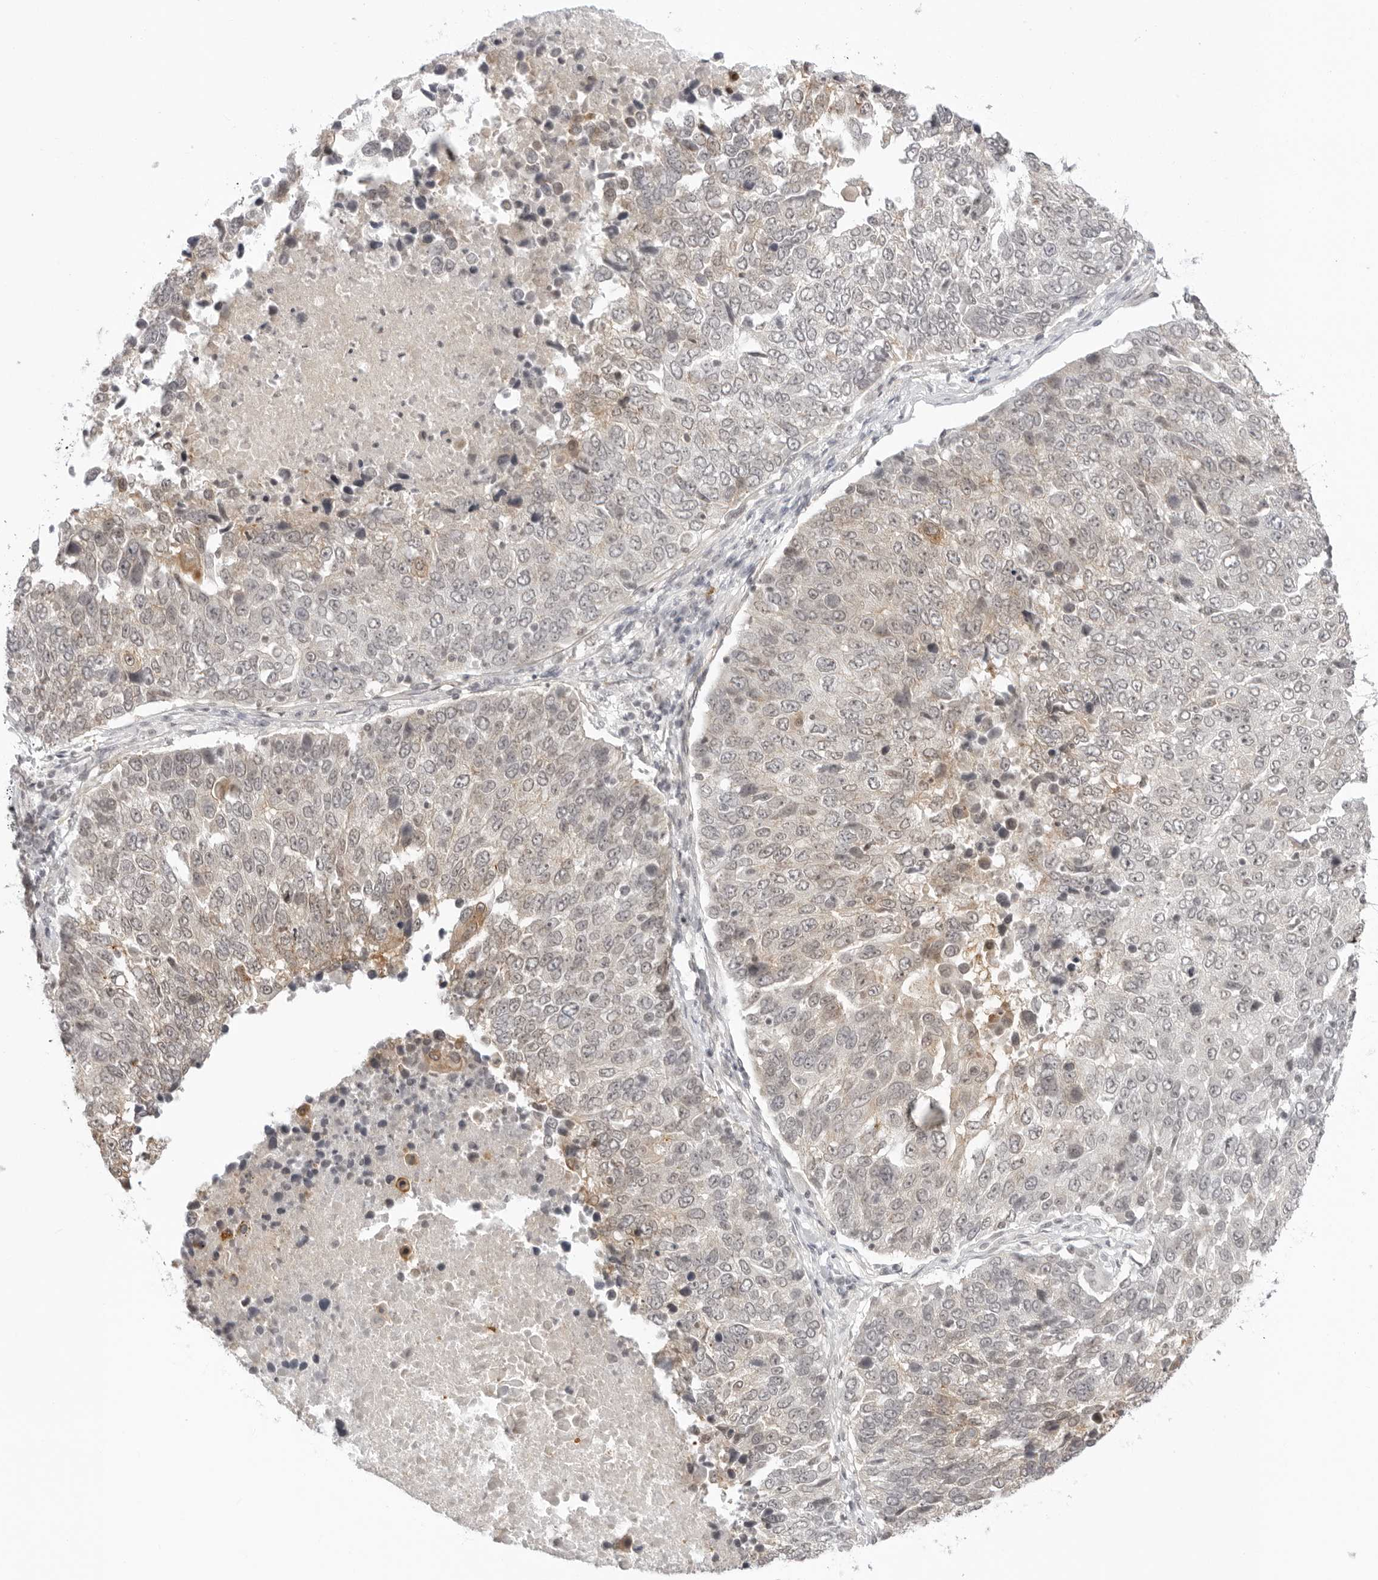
{"staining": {"intensity": "negative", "quantity": "none", "location": "none"}, "tissue": "lung cancer", "cell_type": "Tumor cells", "image_type": "cancer", "snomed": [{"axis": "morphology", "description": "Squamous cell carcinoma, NOS"}, {"axis": "topography", "description": "Lung"}], "caption": "IHC of lung cancer shows no expression in tumor cells. (IHC, brightfield microscopy, high magnification).", "gene": "TRAPPC3", "patient": {"sex": "male", "age": 66}}